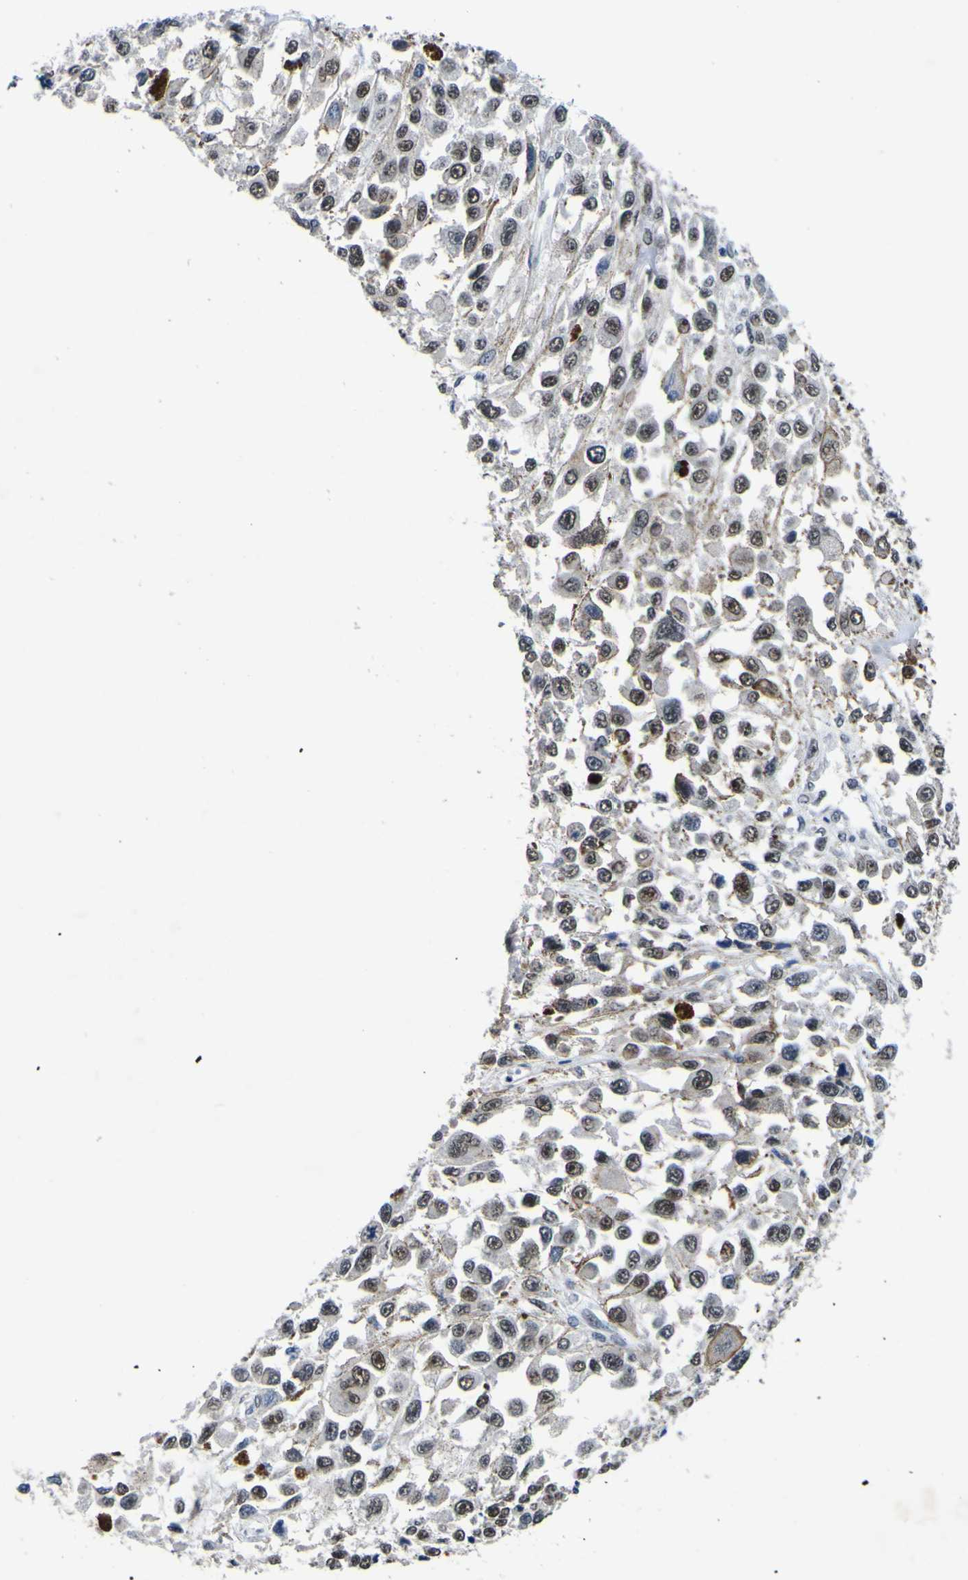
{"staining": {"intensity": "moderate", "quantity": ">75%", "location": "nuclear"}, "tissue": "melanoma", "cell_type": "Tumor cells", "image_type": "cancer", "snomed": [{"axis": "morphology", "description": "Malignant melanoma, Metastatic site"}, {"axis": "topography", "description": "Lymph node"}], "caption": "Melanoma stained with DAB IHC displays medium levels of moderate nuclear staining in approximately >75% of tumor cells.", "gene": "CUL4B", "patient": {"sex": "male", "age": 59}}